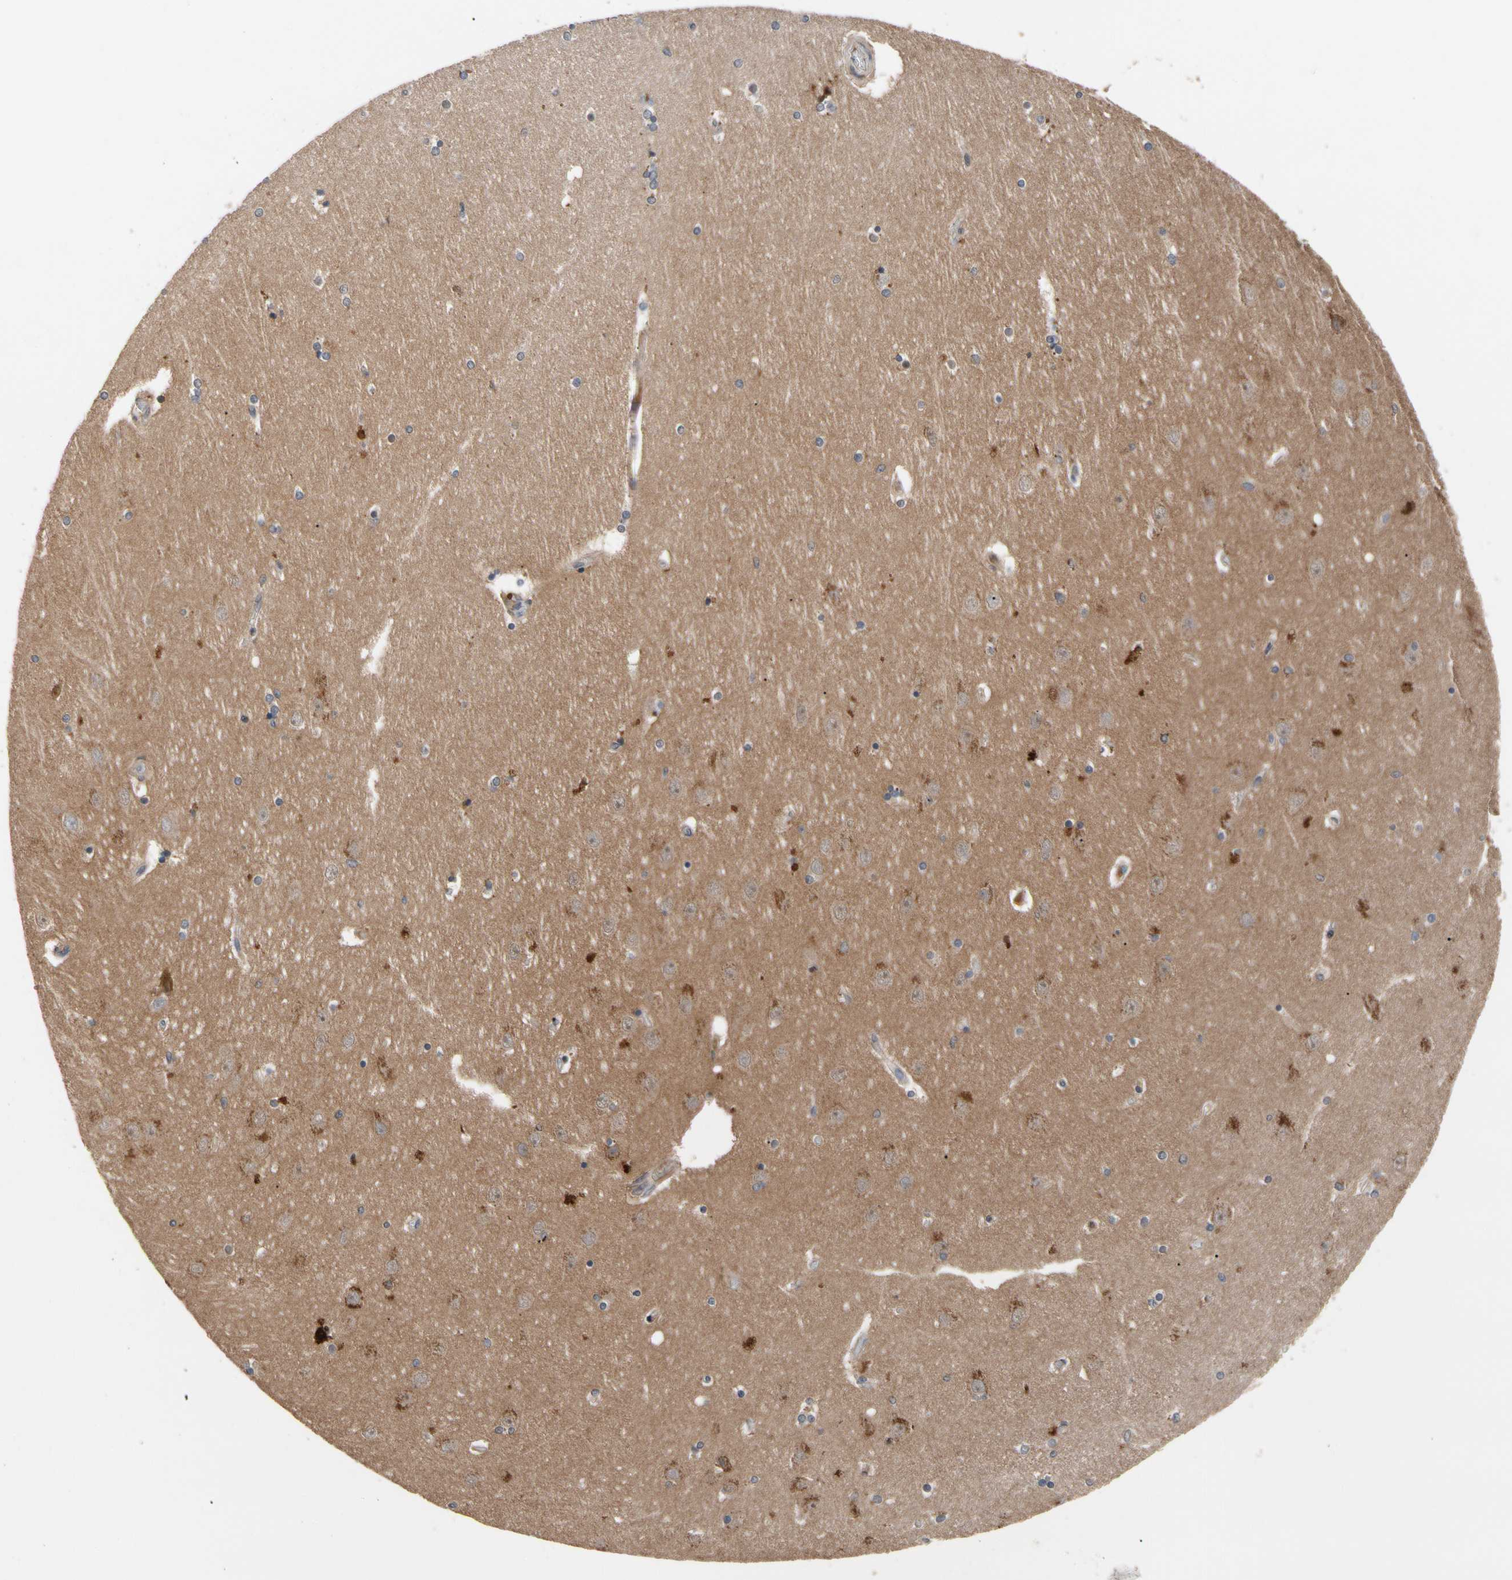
{"staining": {"intensity": "moderate", "quantity": "<25%", "location": "cytoplasmic/membranous"}, "tissue": "hippocampus", "cell_type": "Glial cells", "image_type": "normal", "snomed": [{"axis": "morphology", "description": "Normal tissue, NOS"}, {"axis": "topography", "description": "Hippocampus"}], "caption": "A brown stain highlights moderate cytoplasmic/membranous expression of a protein in glial cells of unremarkable hippocampus.", "gene": "CYTIP", "patient": {"sex": "female", "age": 54}}